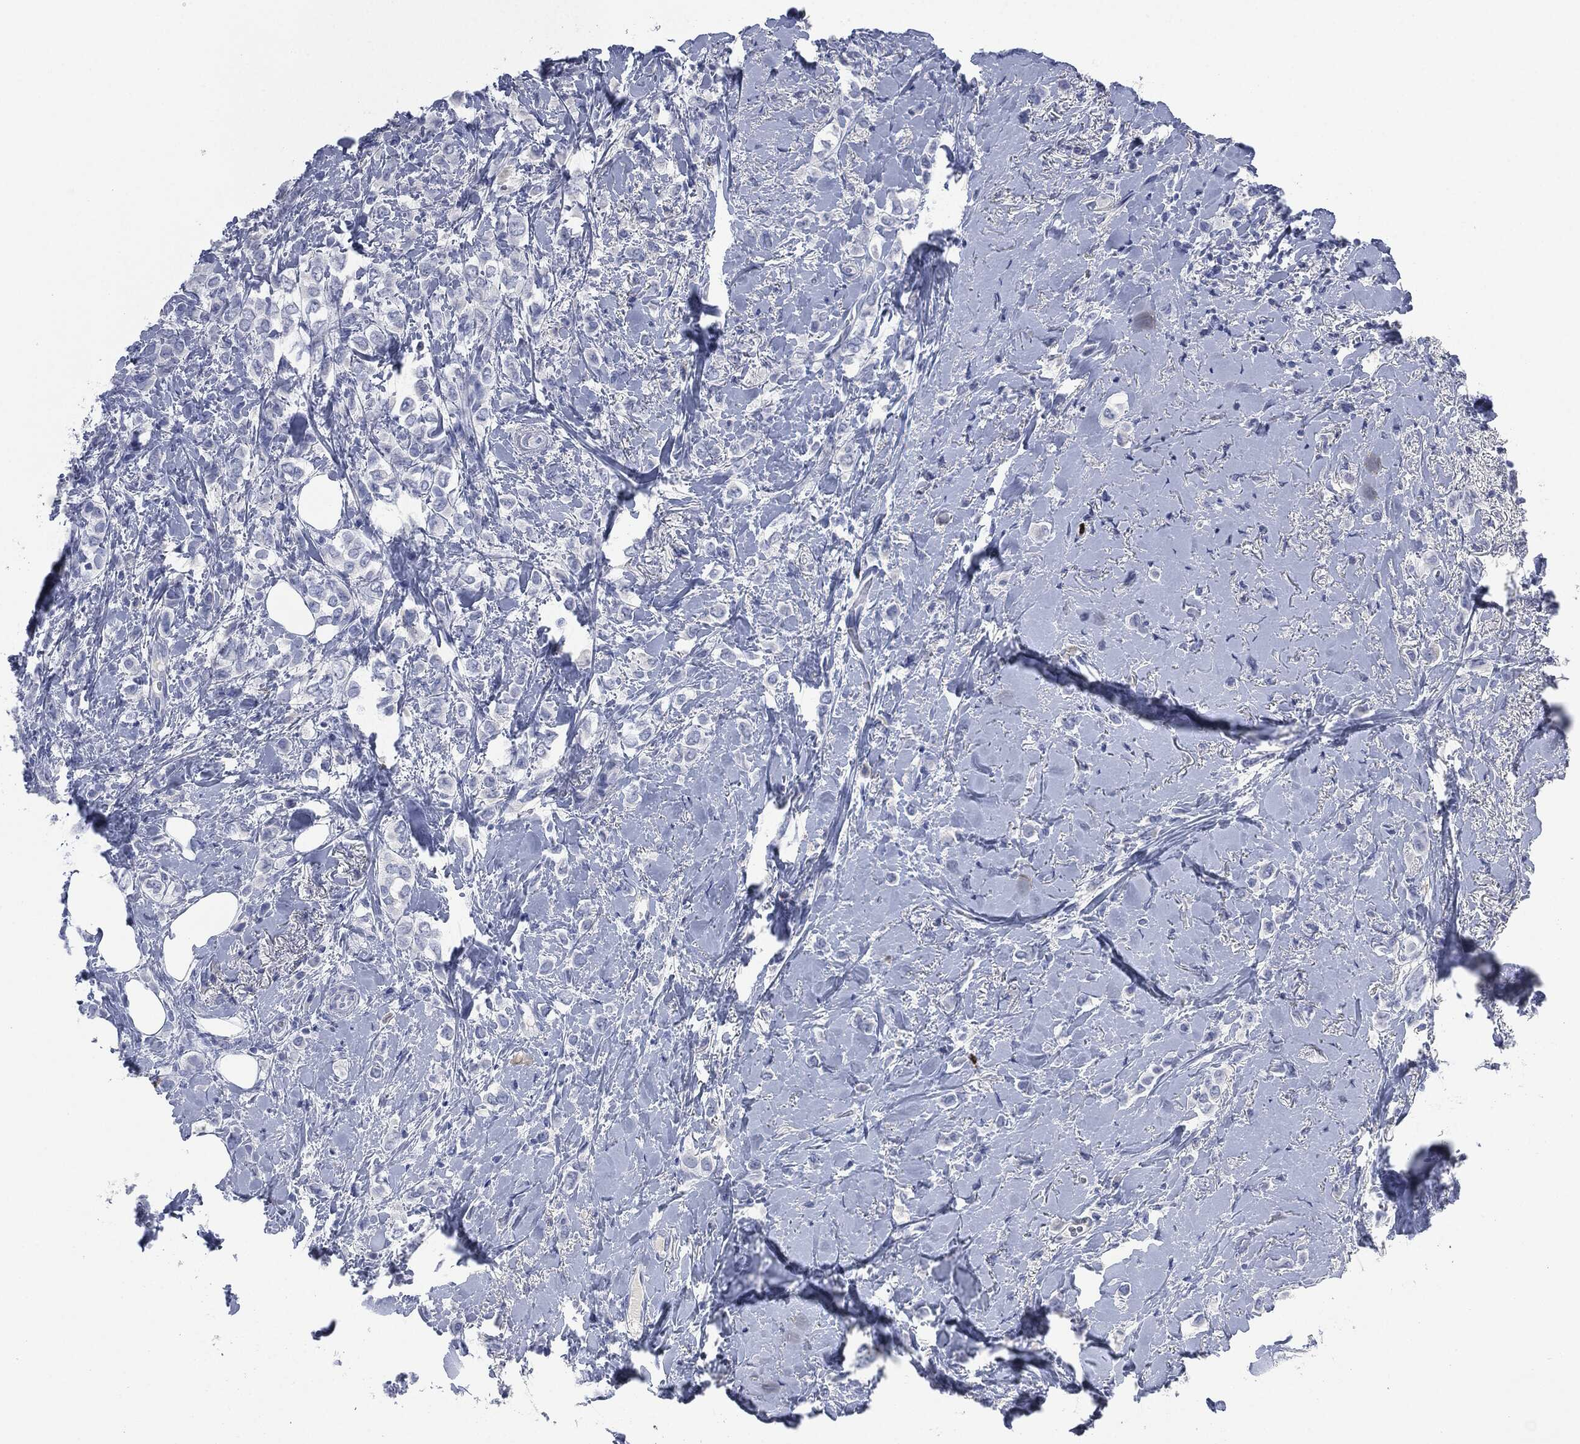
{"staining": {"intensity": "negative", "quantity": "none", "location": "none"}, "tissue": "breast cancer", "cell_type": "Tumor cells", "image_type": "cancer", "snomed": [{"axis": "morphology", "description": "Lobular carcinoma"}, {"axis": "topography", "description": "Breast"}], "caption": "A micrograph of human breast cancer (lobular carcinoma) is negative for staining in tumor cells. (IHC, brightfield microscopy, high magnification).", "gene": "CEACAM8", "patient": {"sex": "female", "age": 66}}